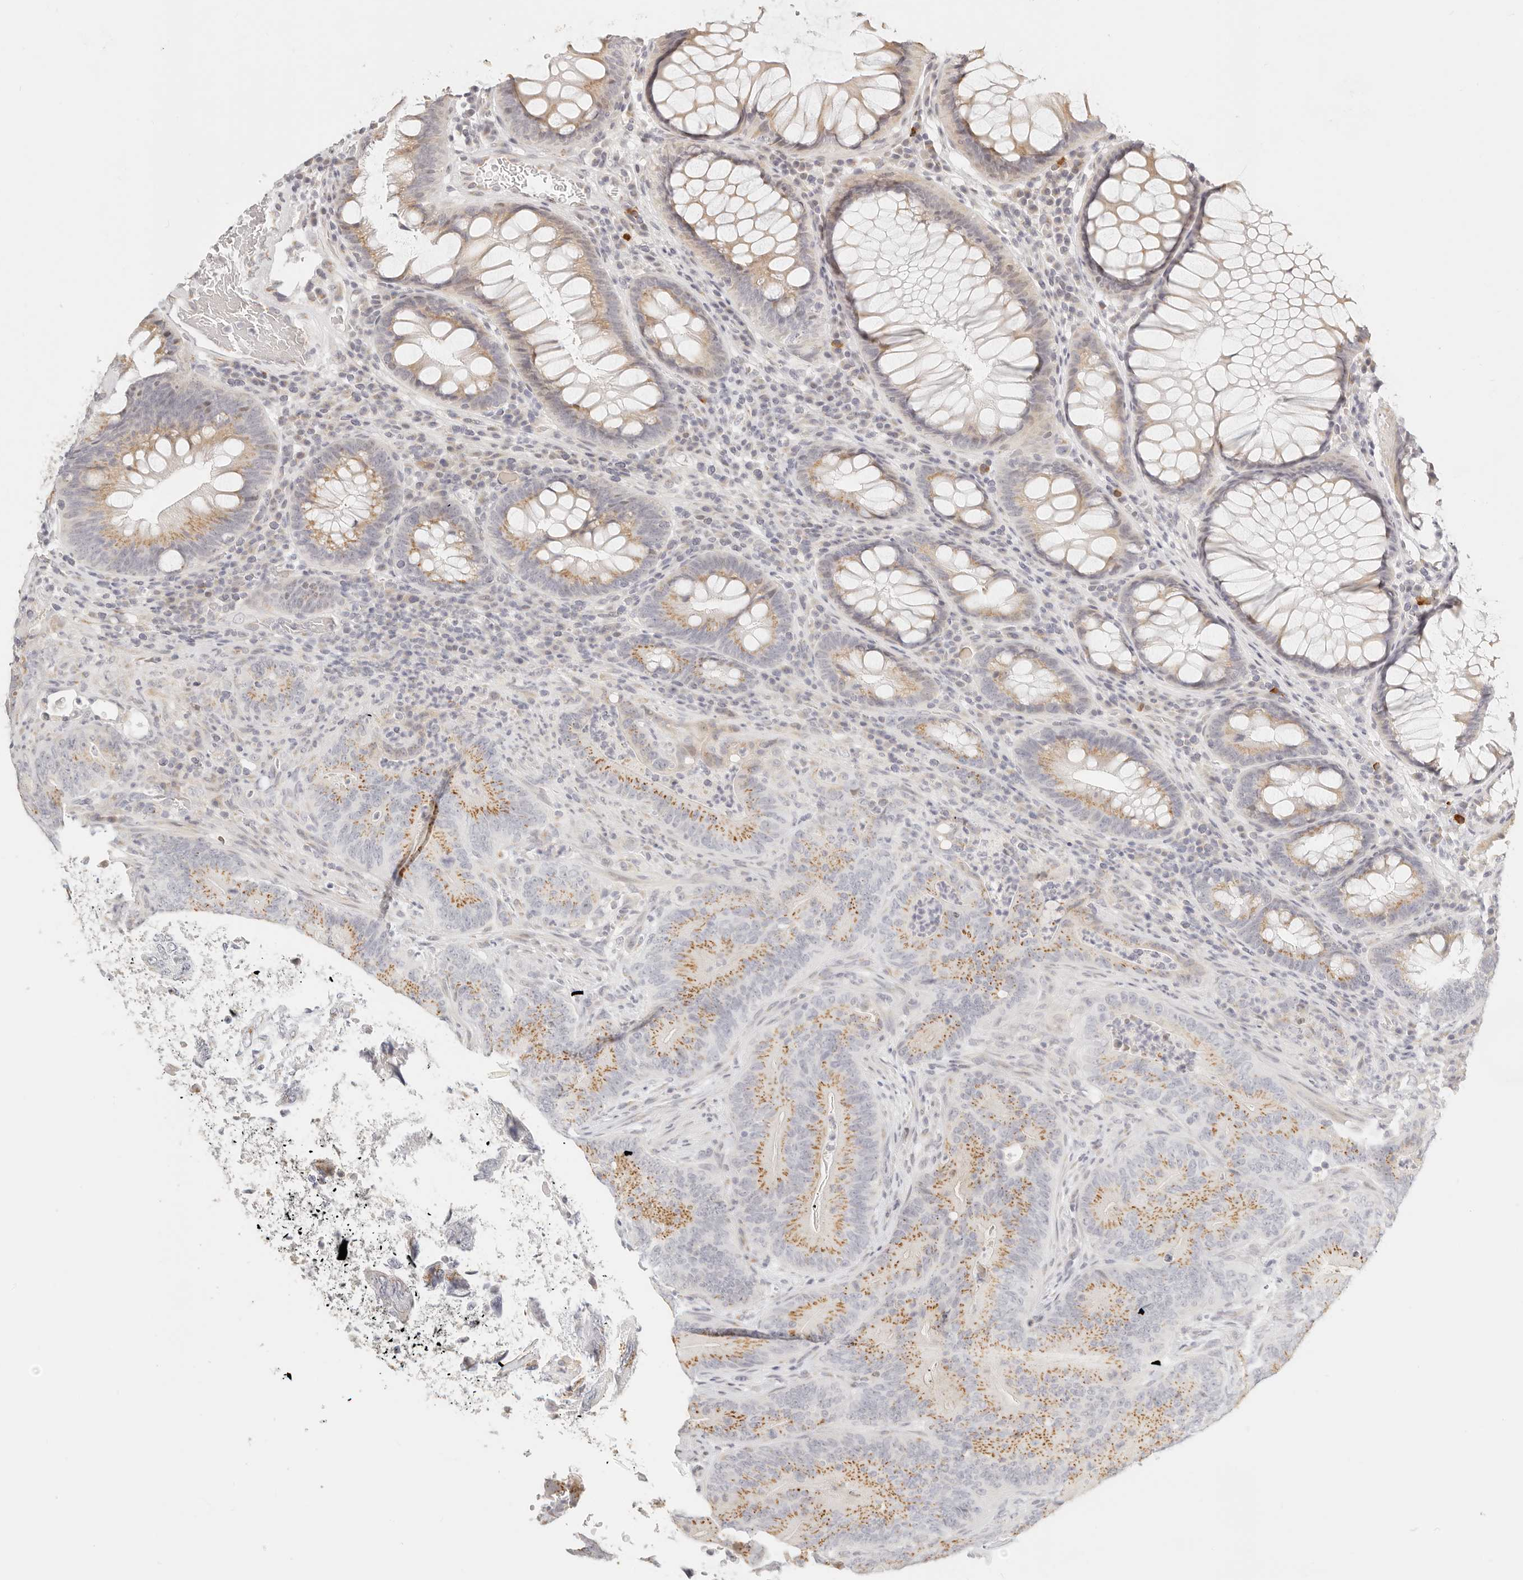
{"staining": {"intensity": "moderate", "quantity": ">75%", "location": "cytoplasmic/membranous"}, "tissue": "colorectal cancer", "cell_type": "Tumor cells", "image_type": "cancer", "snomed": [{"axis": "morphology", "description": "Normal tissue, NOS"}, {"axis": "topography", "description": "Colon"}], "caption": "Immunohistochemical staining of human colorectal cancer shows medium levels of moderate cytoplasmic/membranous positivity in approximately >75% of tumor cells.", "gene": "FAM20B", "patient": {"sex": "female", "age": 82}}